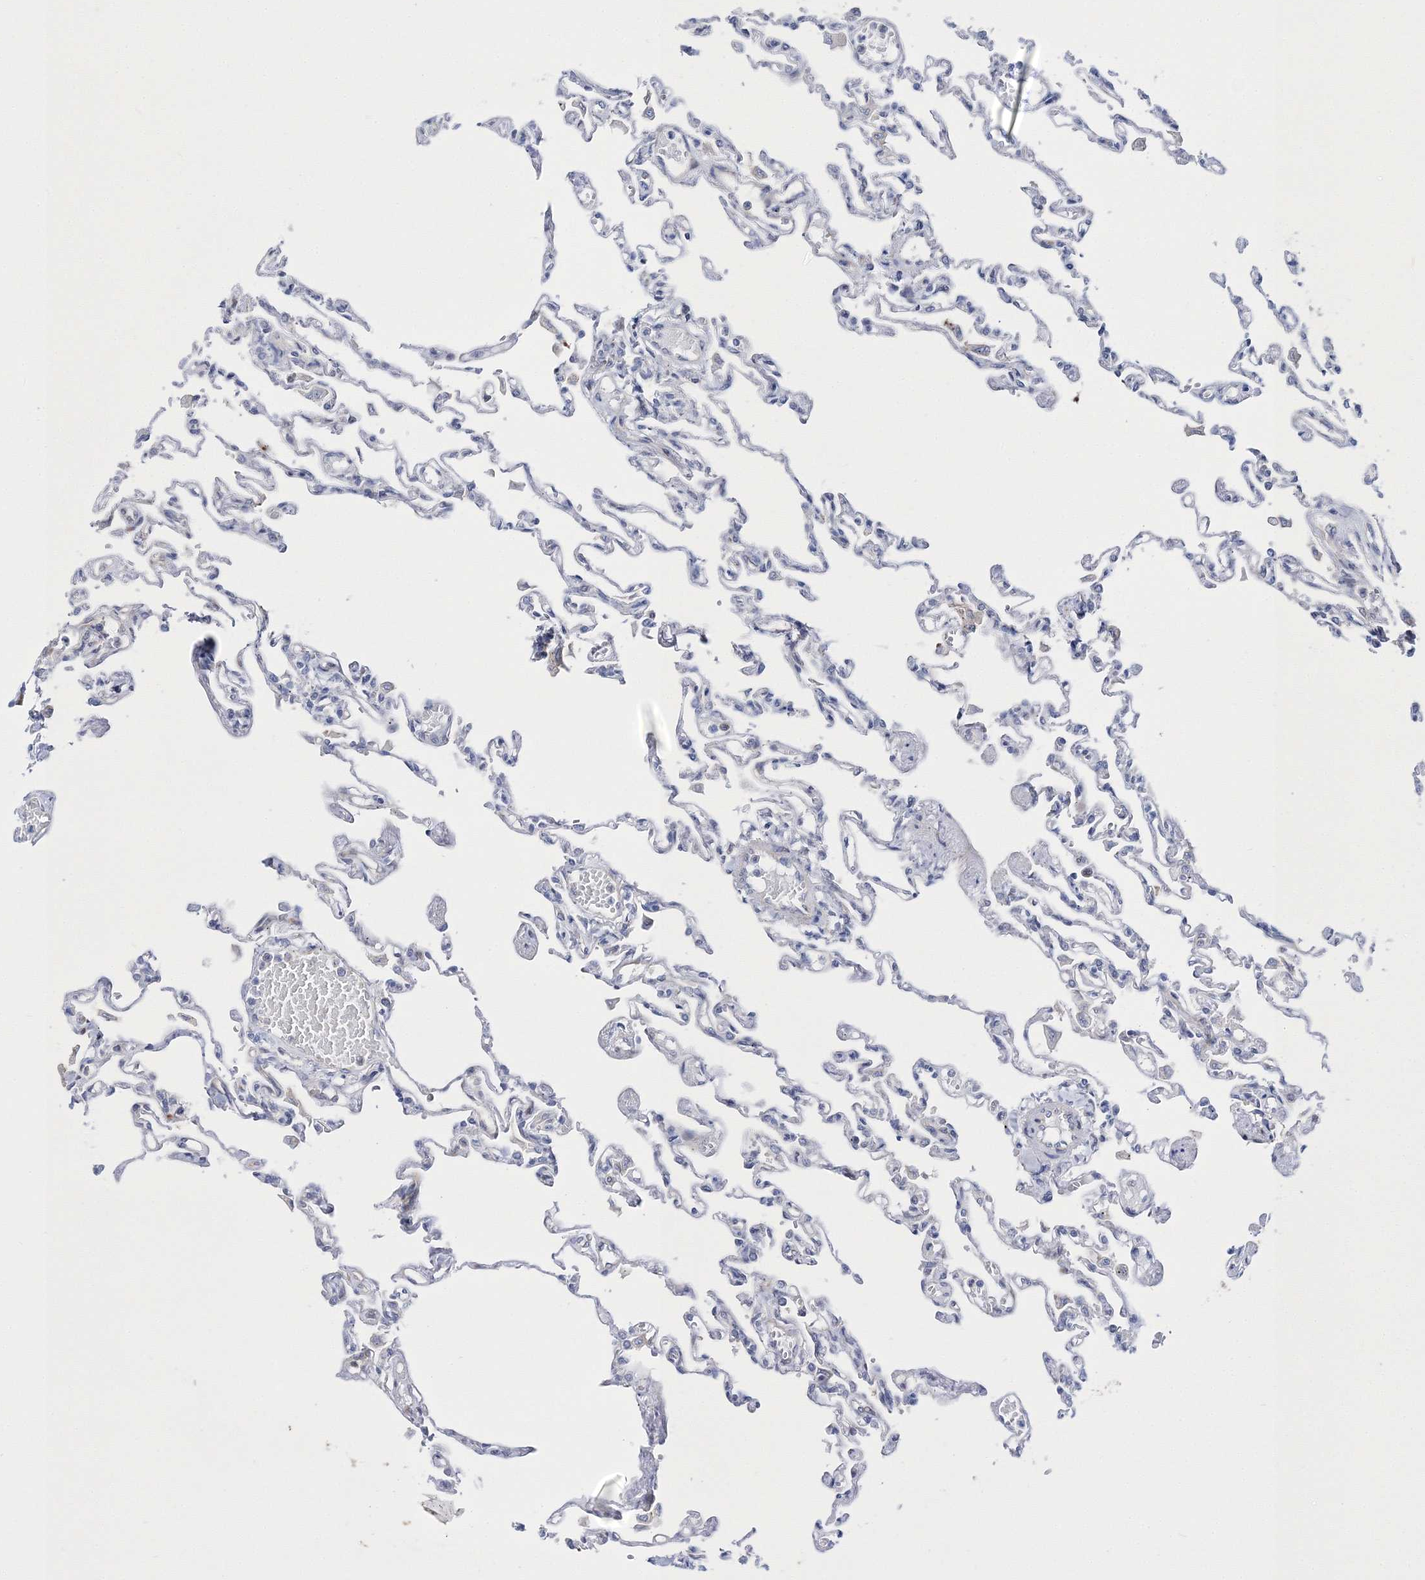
{"staining": {"intensity": "negative", "quantity": "none", "location": "none"}, "tissue": "lung", "cell_type": "Alveolar cells", "image_type": "normal", "snomed": [{"axis": "morphology", "description": "Normal tissue, NOS"}, {"axis": "topography", "description": "Lung"}], "caption": "This is a histopathology image of immunohistochemistry (IHC) staining of unremarkable lung, which shows no positivity in alveolar cells. The staining is performed using DAB (3,3'-diaminobenzidine) brown chromogen with nuclei counter-stained in using hematoxylin.", "gene": "ARHGAP32", "patient": {"sex": "male", "age": 21}}